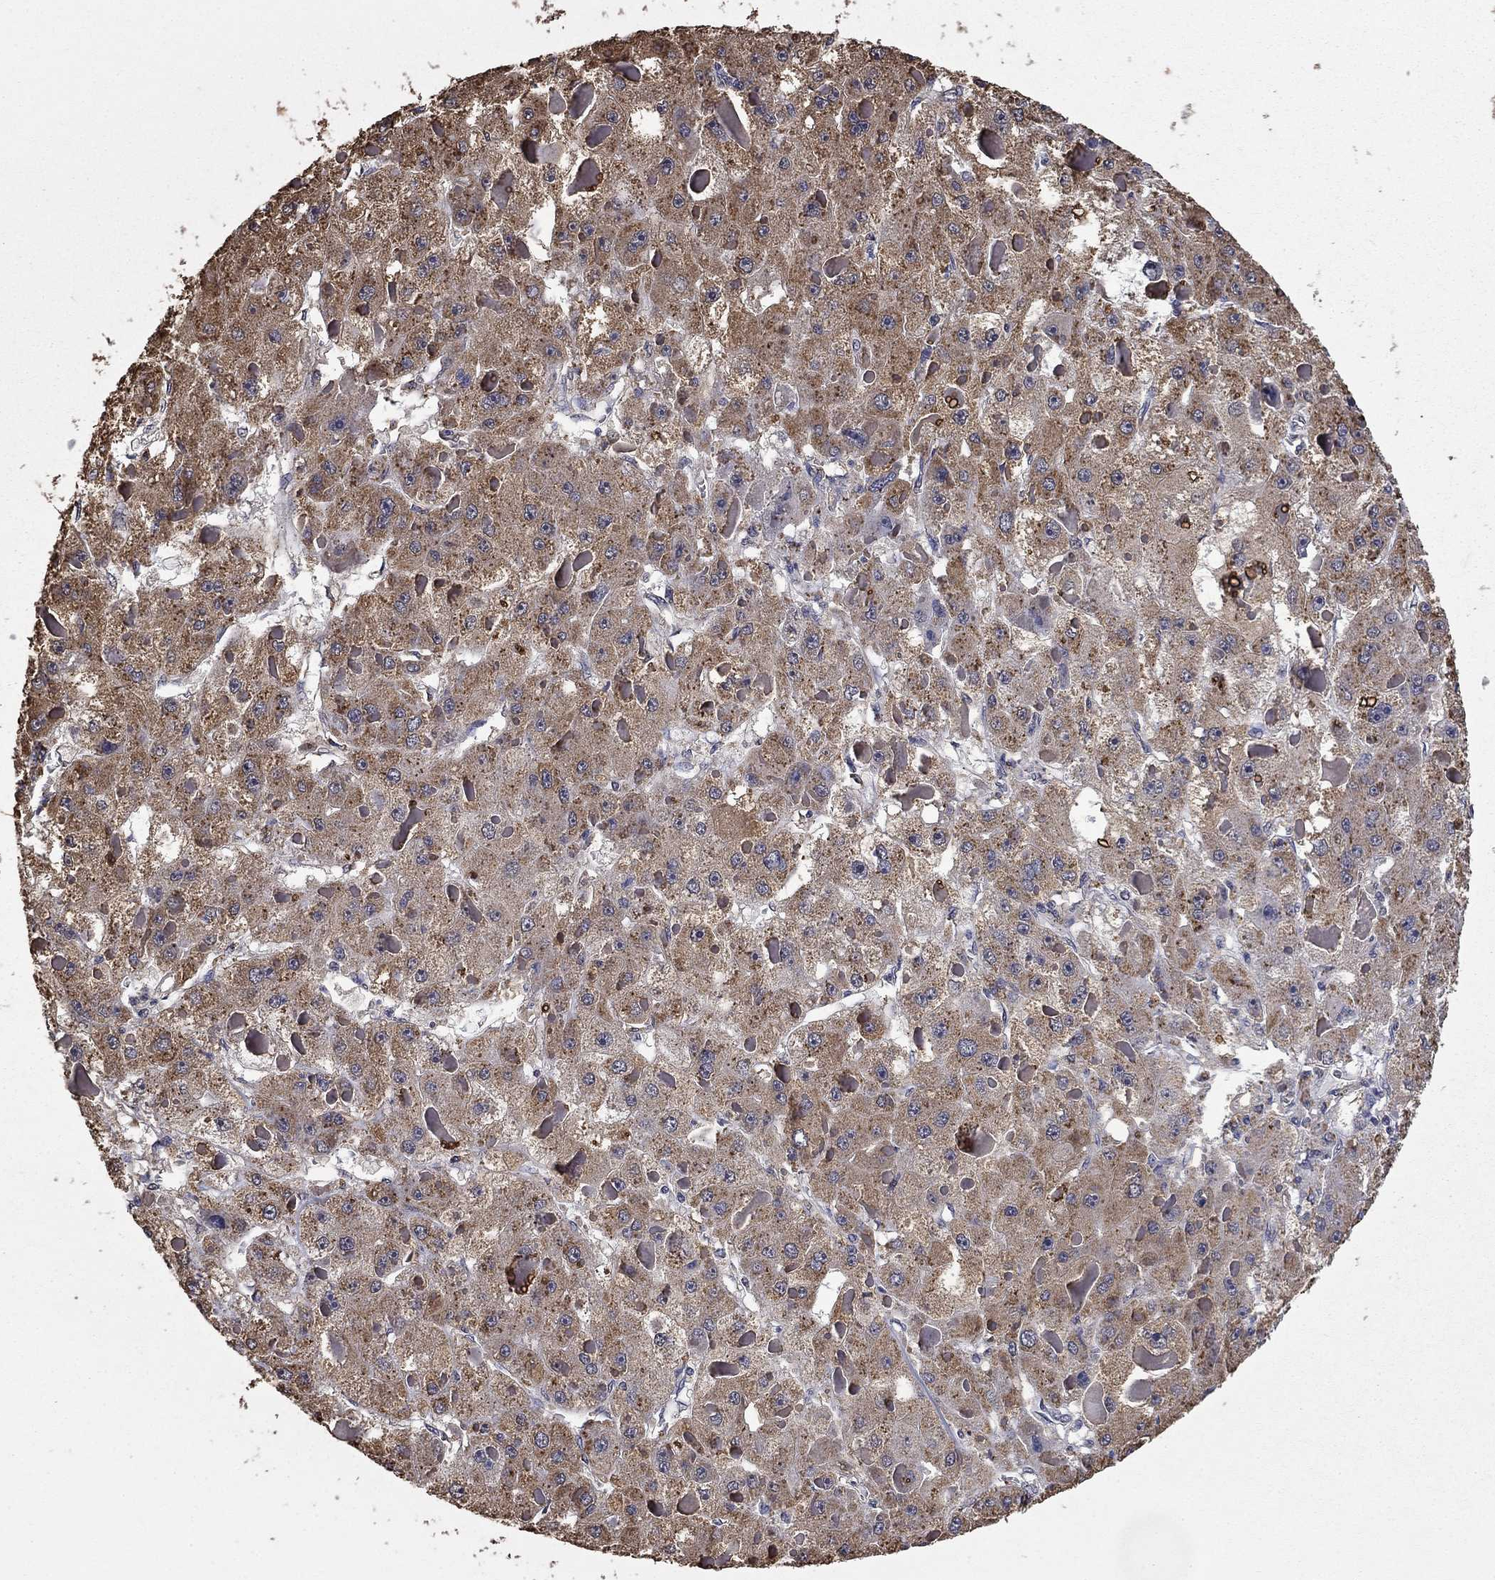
{"staining": {"intensity": "negative", "quantity": "none", "location": "none"}, "tissue": "liver cancer", "cell_type": "Tumor cells", "image_type": "cancer", "snomed": [{"axis": "morphology", "description": "Carcinoma, Hepatocellular, NOS"}, {"axis": "topography", "description": "Liver"}], "caption": "The immunohistochemistry (IHC) photomicrograph has no significant expression in tumor cells of liver cancer (hepatocellular carcinoma) tissue.", "gene": "MFAP3L", "patient": {"sex": "female", "age": 73}}